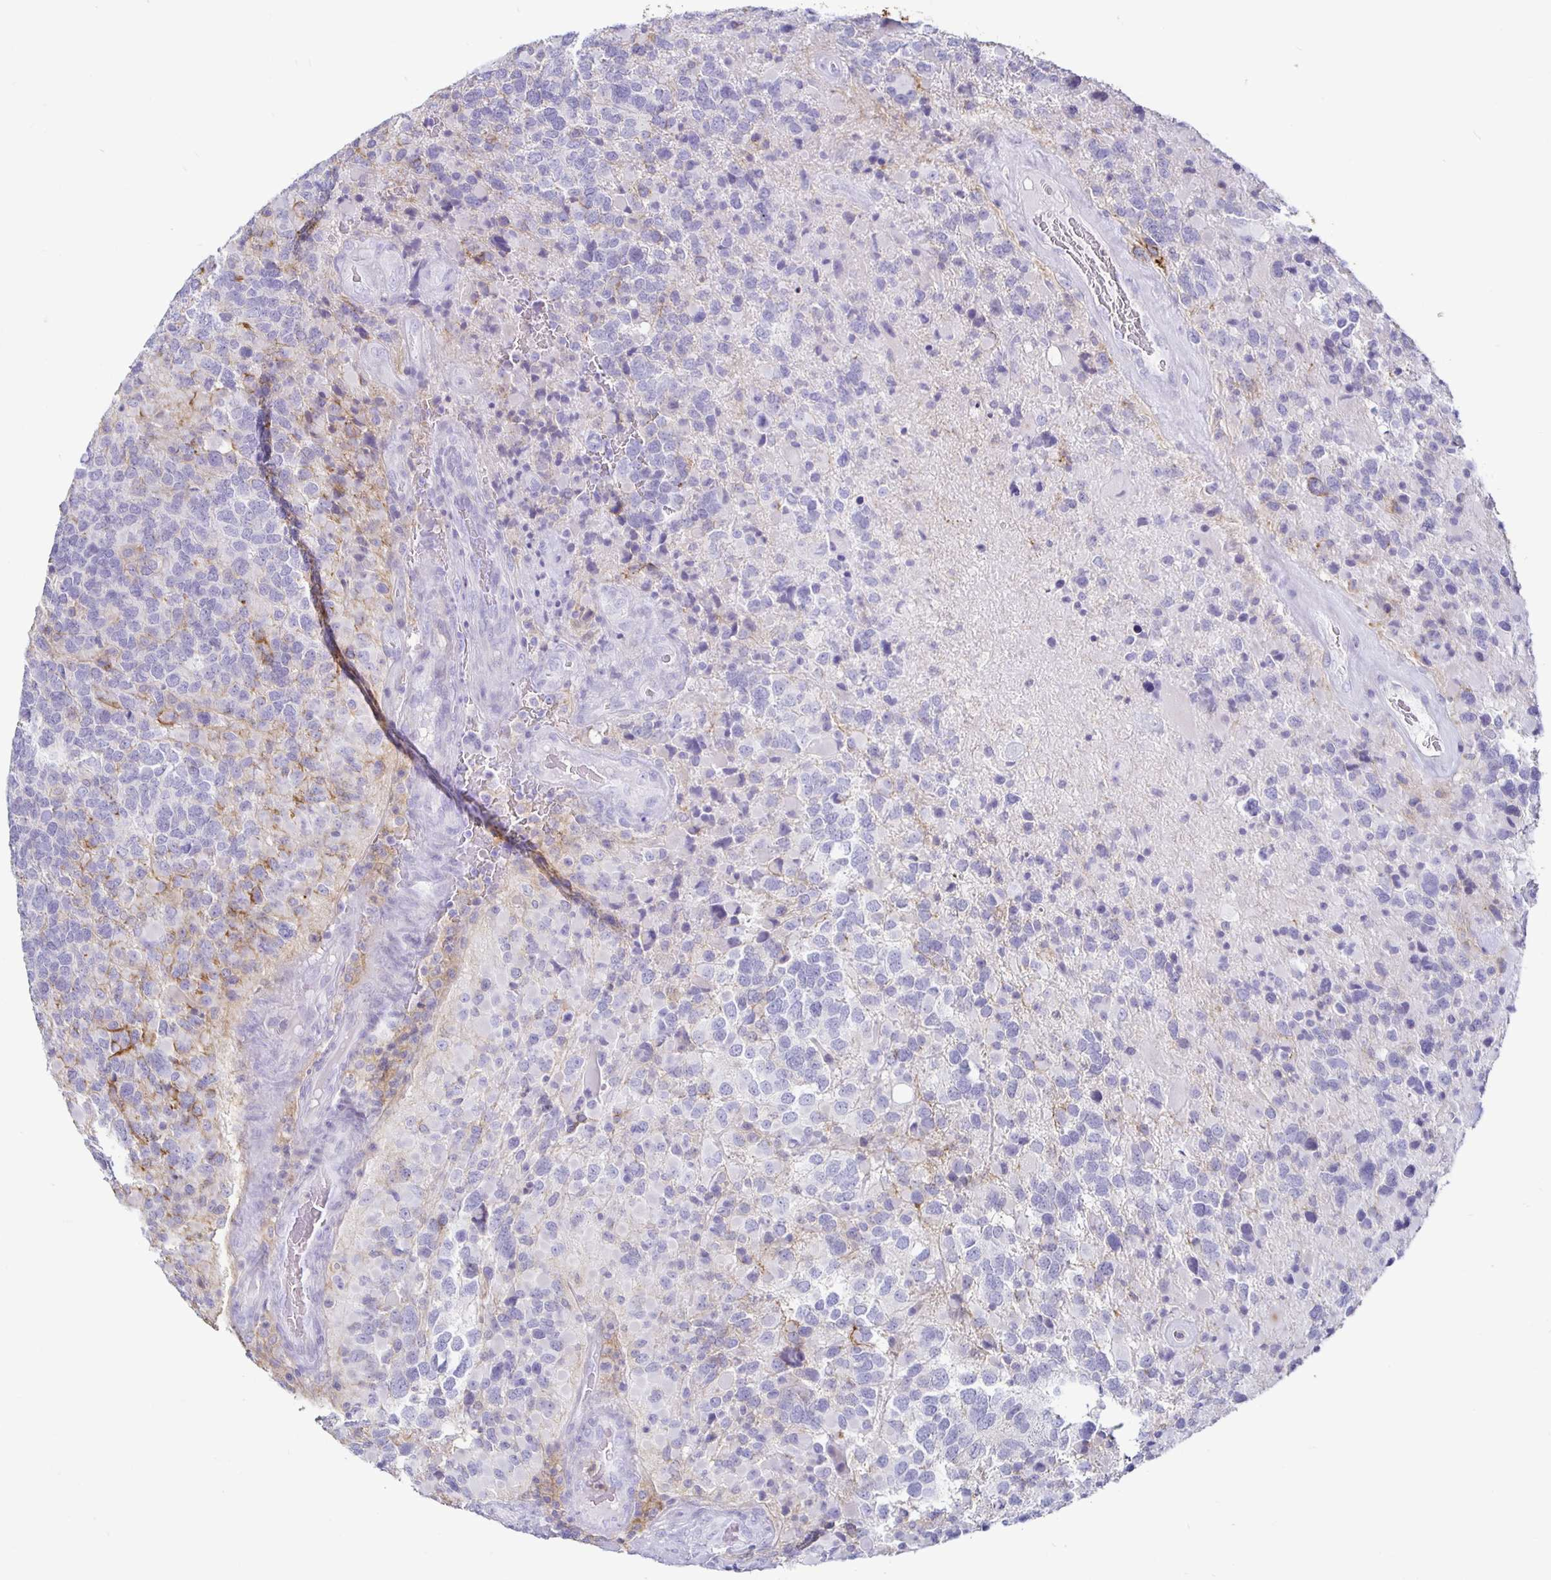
{"staining": {"intensity": "negative", "quantity": "none", "location": "none"}, "tissue": "glioma", "cell_type": "Tumor cells", "image_type": "cancer", "snomed": [{"axis": "morphology", "description": "Glioma, malignant, High grade"}, {"axis": "topography", "description": "Brain"}], "caption": "IHC photomicrograph of glioma stained for a protein (brown), which shows no staining in tumor cells.", "gene": "SIRPA", "patient": {"sex": "female", "age": 40}}